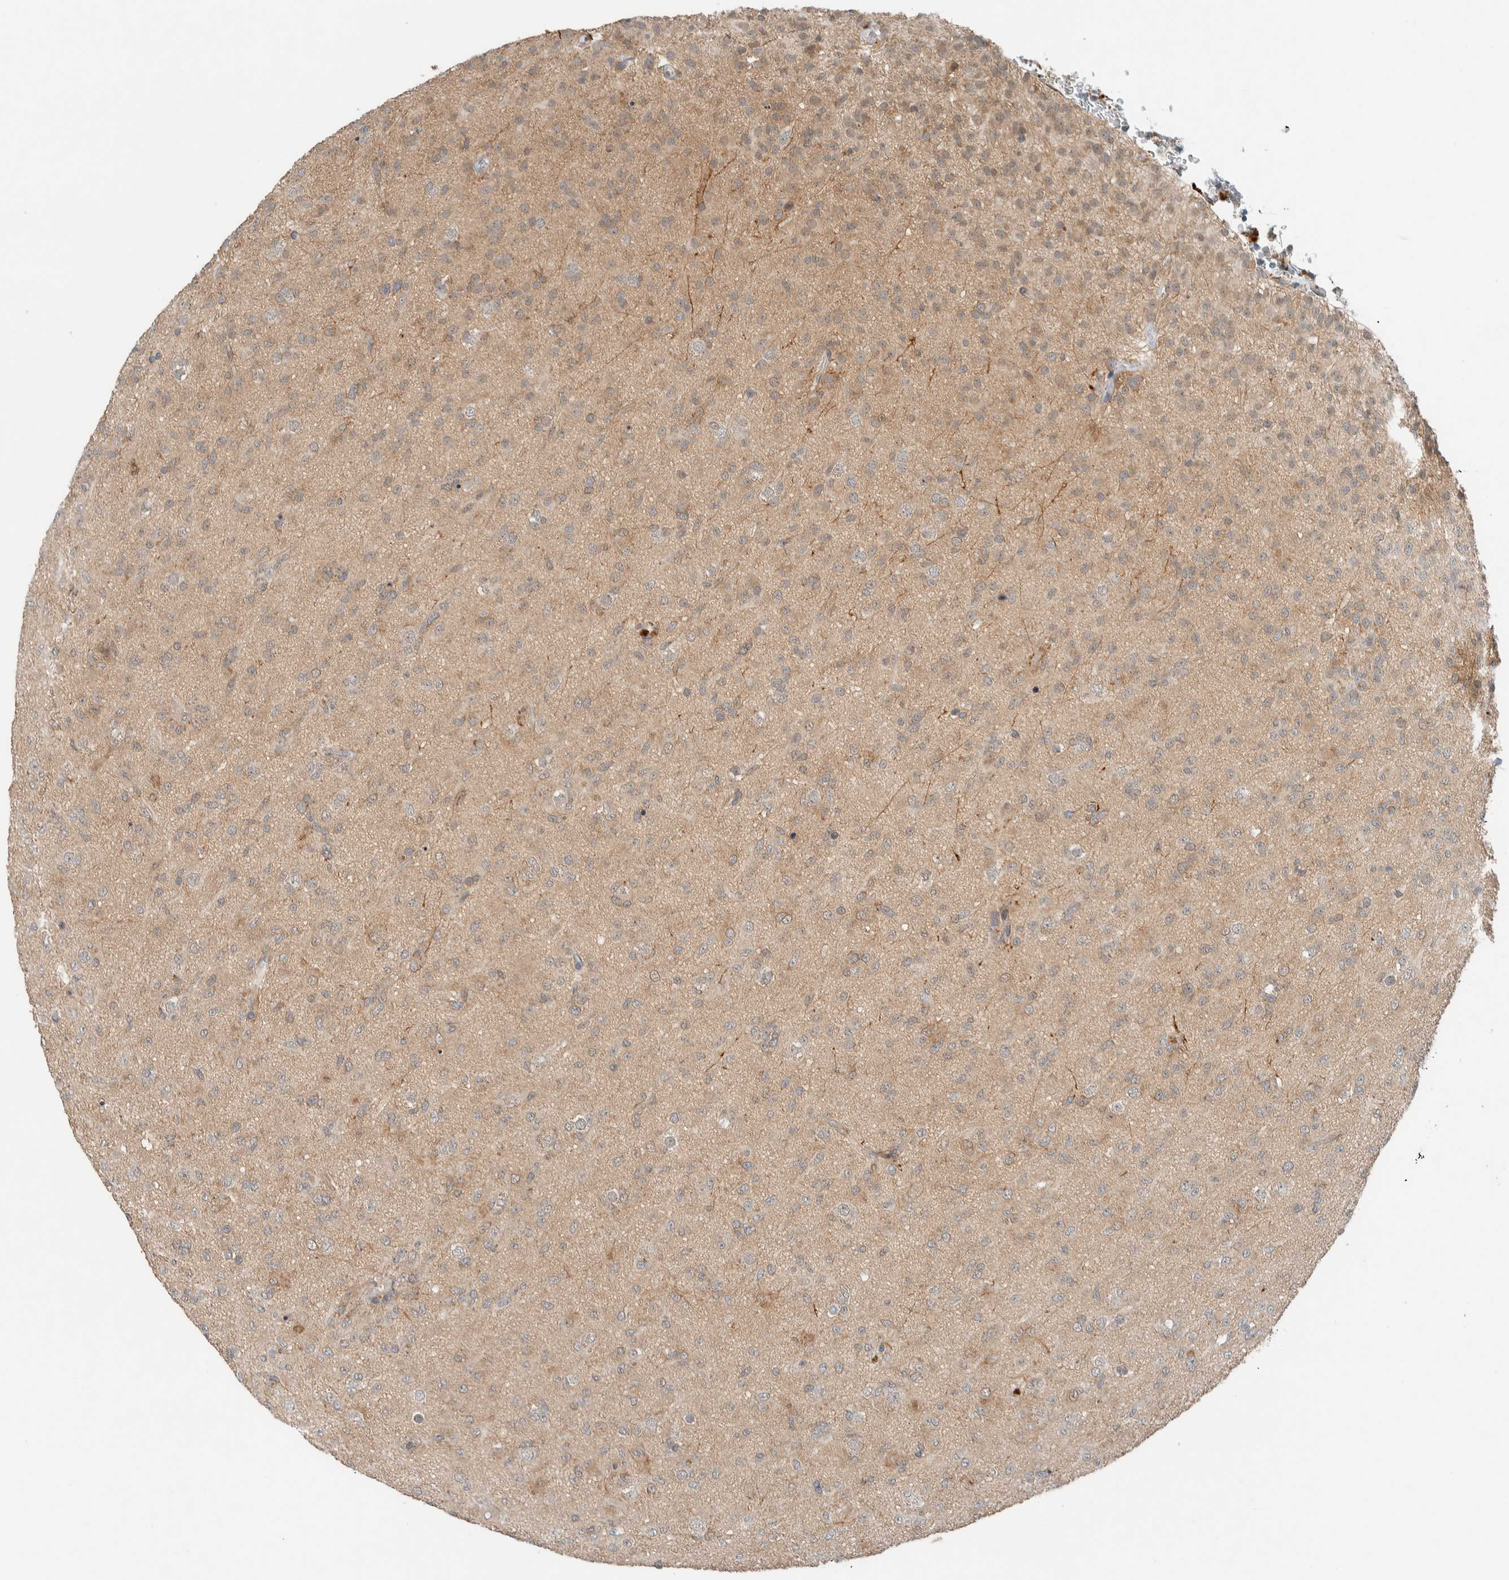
{"staining": {"intensity": "weak", "quantity": "25%-75%", "location": "cytoplasmic/membranous"}, "tissue": "glioma", "cell_type": "Tumor cells", "image_type": "cancer", "snomed": [{"axis": "morphology", "description": "Glioma, malignant, Low grade"}, {"axis": "topography", "description": "Brain"}], "caption": "Protein expression analysis of human low-grade glioma (malignant) reveals weak cytoplasmic/membranous staining in approximately 25%-75% of tumor cells.", "gene": "CTBP2", "patient": {"sex": "male", "age": 65}}